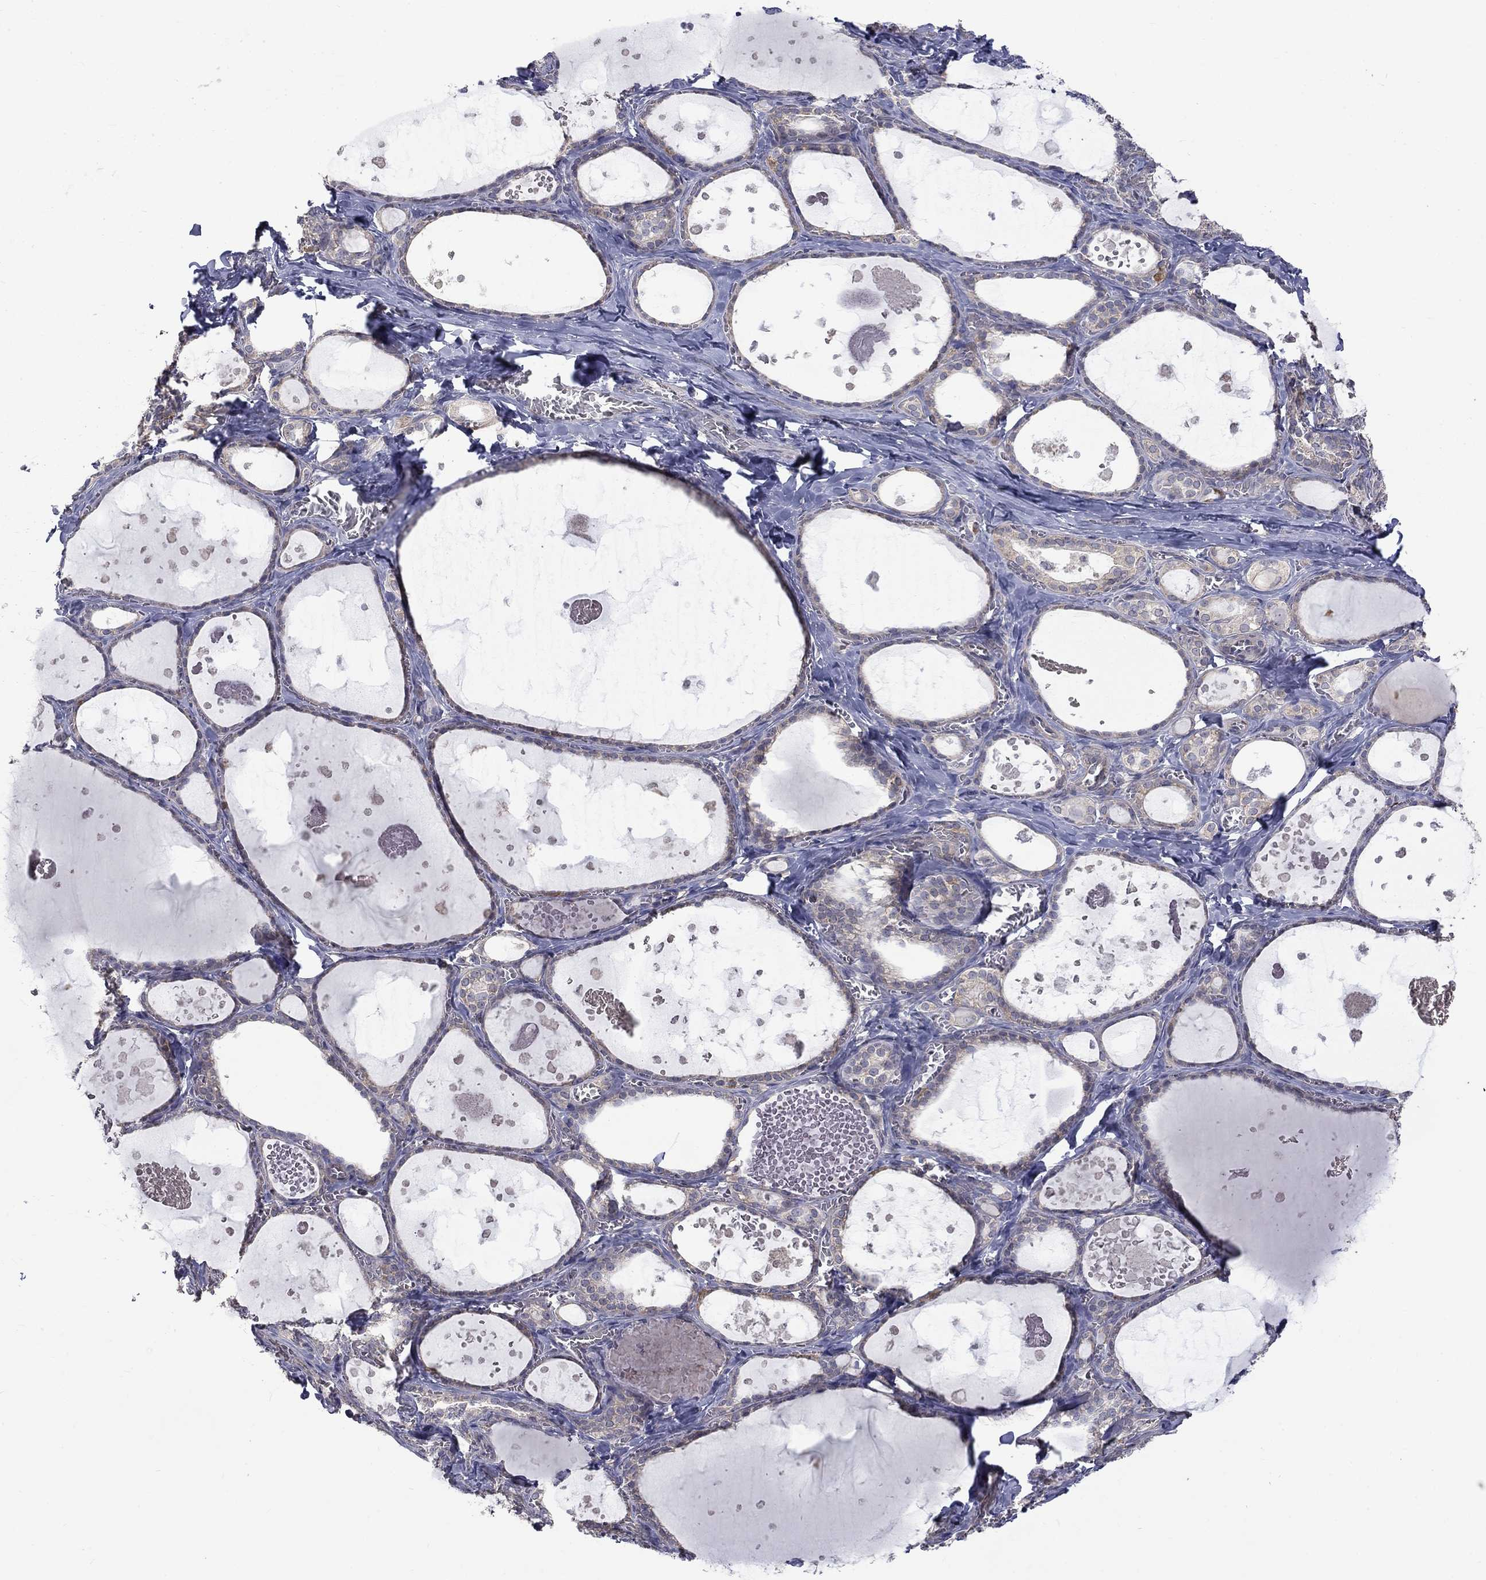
{"staining": {"intensity": "weak", "quantity": "25%-75%", "location": "cytoplasmic/membranous"}, "tissue": "thyroid gland", "cell_type": "Glandular cells", "image_type": "normal", "snomed": [{"axis": "morphology", "description": "Normal tissue, NOS"}, {"axis": "topography", "description": "Thyroid gland"}], "caption": "An immunohistochemistry histopathology image of unremarkable tissue is shown. Protein staining in brown labels weak cytoplasmic/membranous positivity in thyroid gland within glandular cells. The protein of interest is shown in brown color, while the nuclei are stained blue.", "gene": "SLC39A14", "patient": {"sex": "female", "age": 56}}